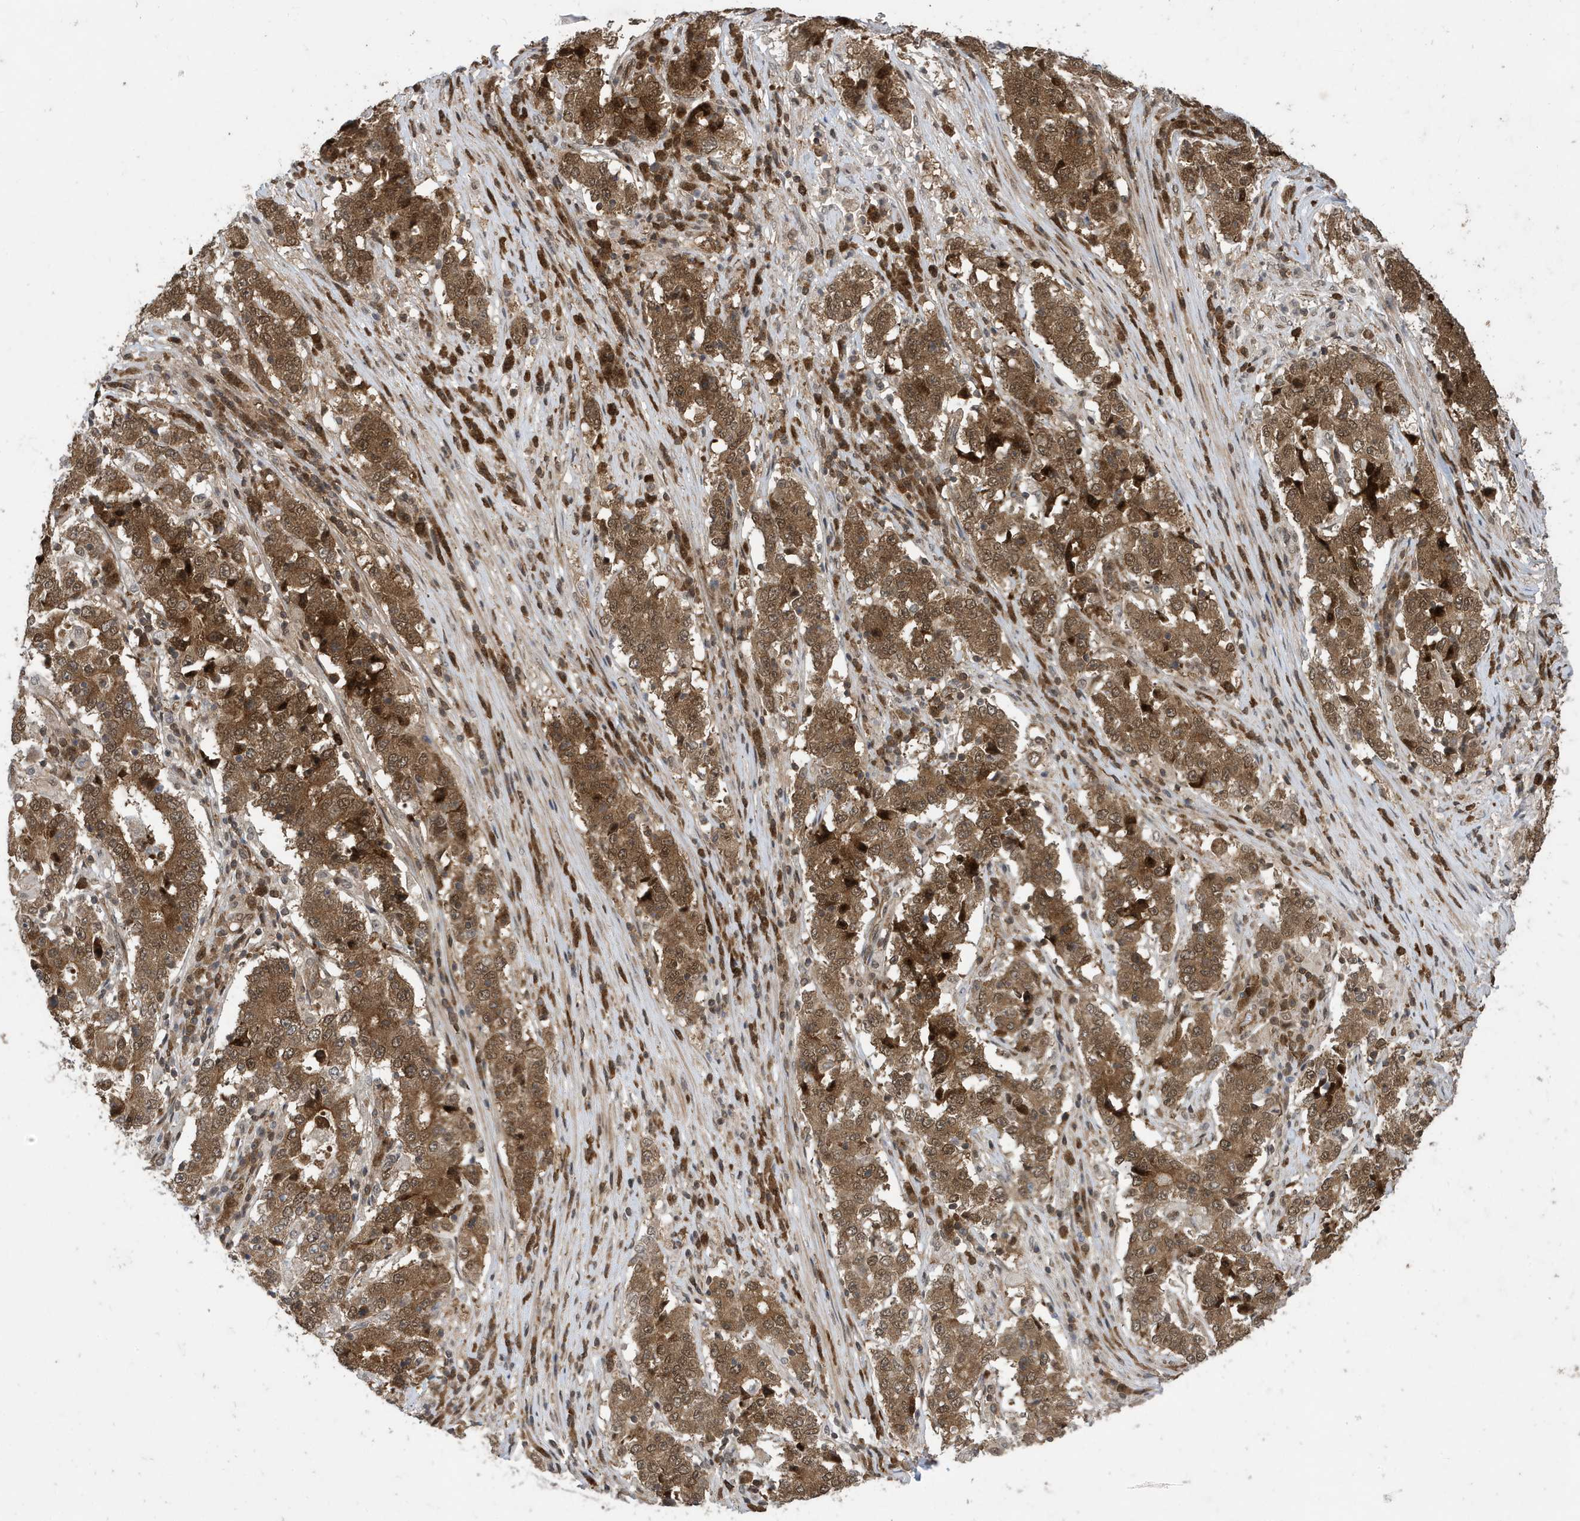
{"staining": {"intensity": "moderate", "quantity": ">75%", "location": "cytoplasmic/membranous,nuclear"}, "tissue": "stomach cancer", "cell_type": "Tumor cells", "image_type": "cancer", "snomed": [{"axis": "morphology", "description": "Adenocarcinoma, NOS"}, {"axis": "topography", "description": "Stomach"}], "caption": "Protein expression analysis of stomach cancer demonstrates moderate cytoplasmic/membranous and nuclear expression in approximately >75% of tumor cells. (Stains: DAB in brown, nuclei in blue, Microscopy: brightfield microscopy at high magnification).", "gene": "UBQLN1", "patient": {"sex": "male", "age": 59}}